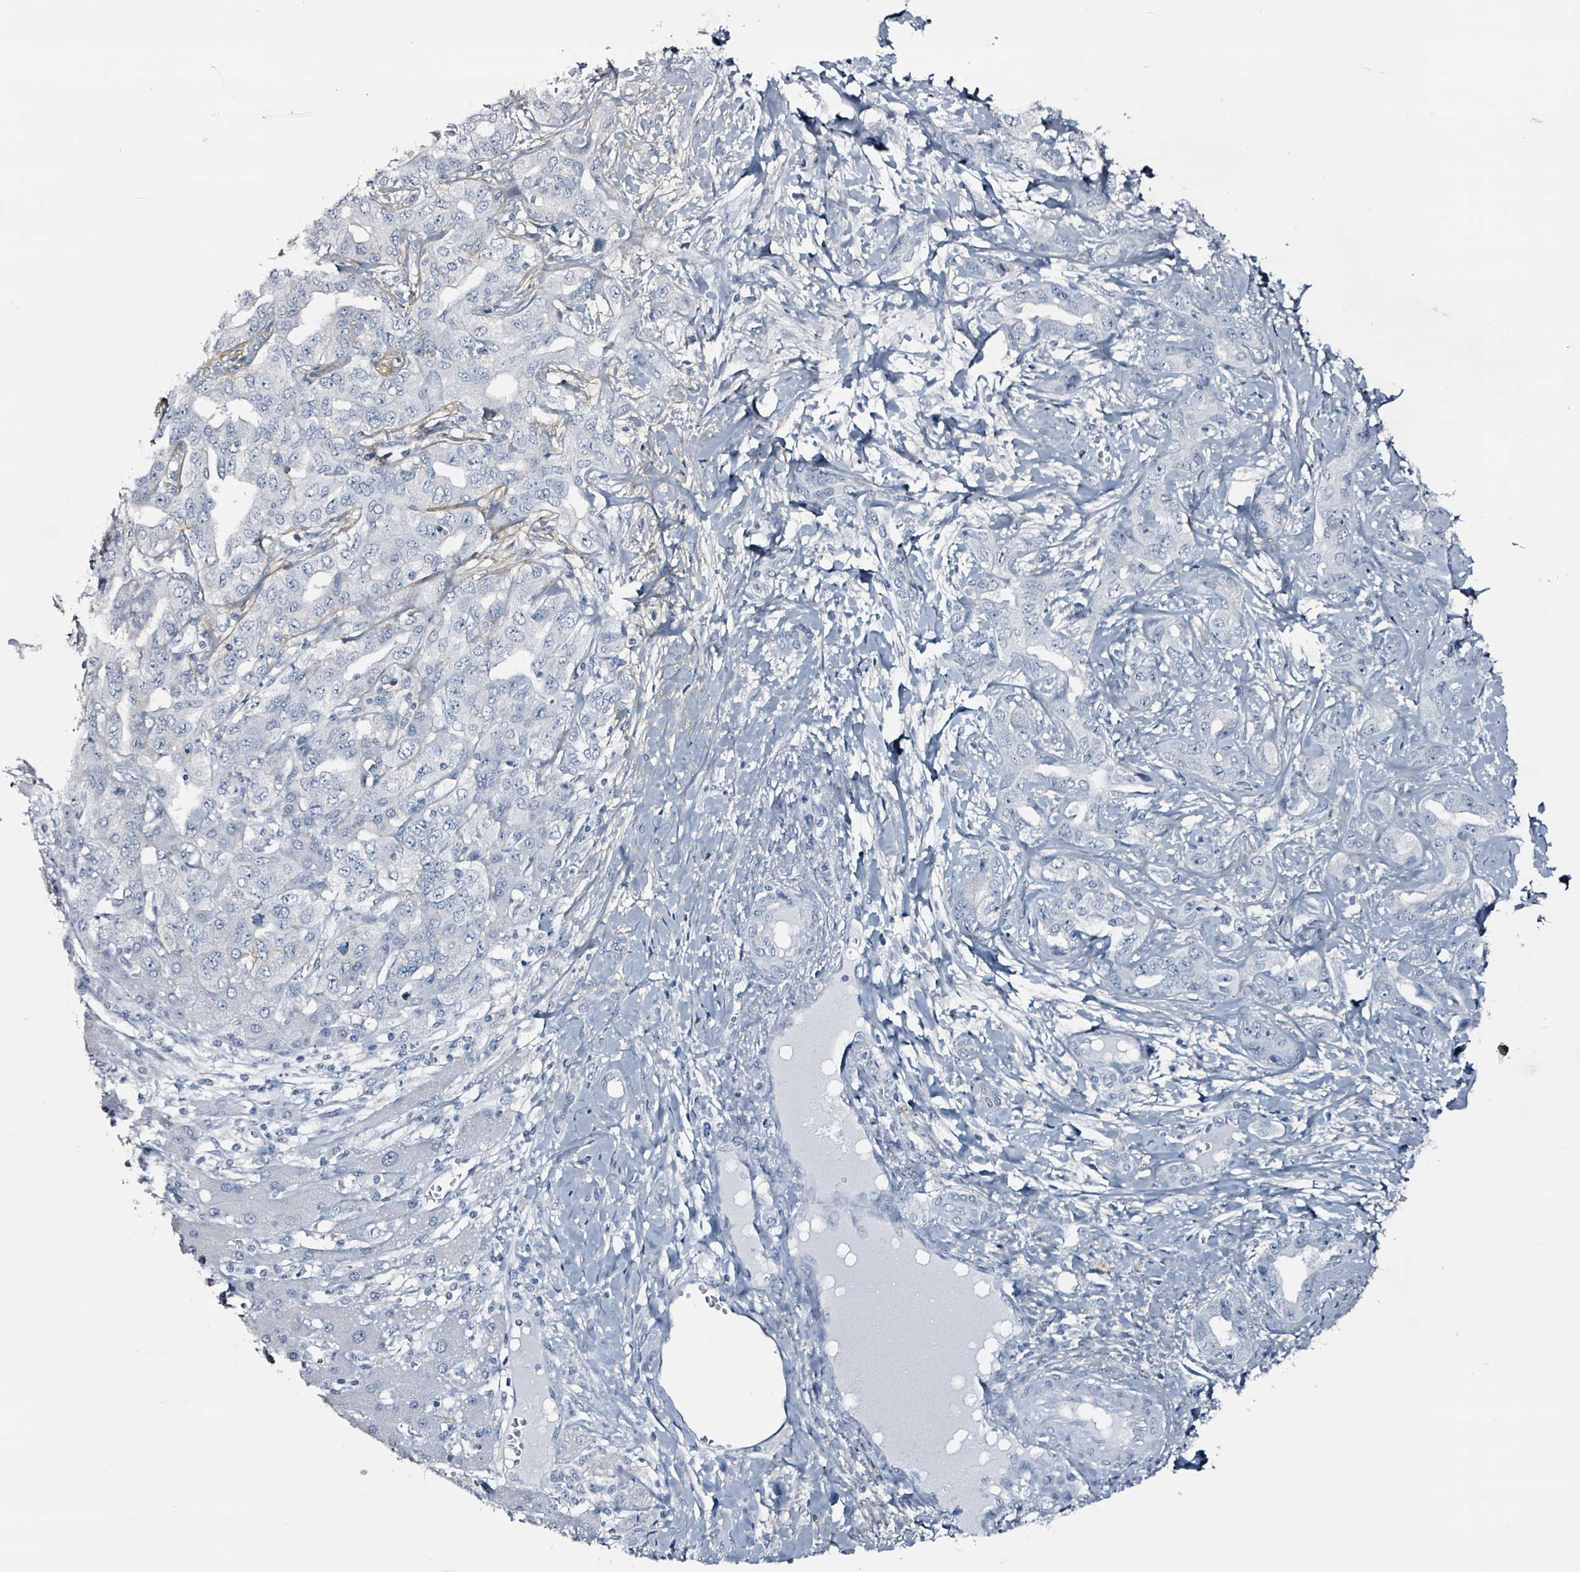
{"staining": {"intensity": "negative", "quantity": "none", "location": "none"}, "tissue": "liver cancer", "cell_type": "Tumor cells", "image_type": "cancer", "snomed": [{"axis": "morphology", "description": "Cholangiocarcinoma"}, {"axis": "topography", "description": "Liver"}], "caption": "Immunohistochemistry image of neoplastic tissue: human liver cancer (cholangiocarcinoma) stained with DAB reveals no significant protein staining in tumor cells.", "gene": "CA9", "patient": {"sex": "male", "age": 59}}